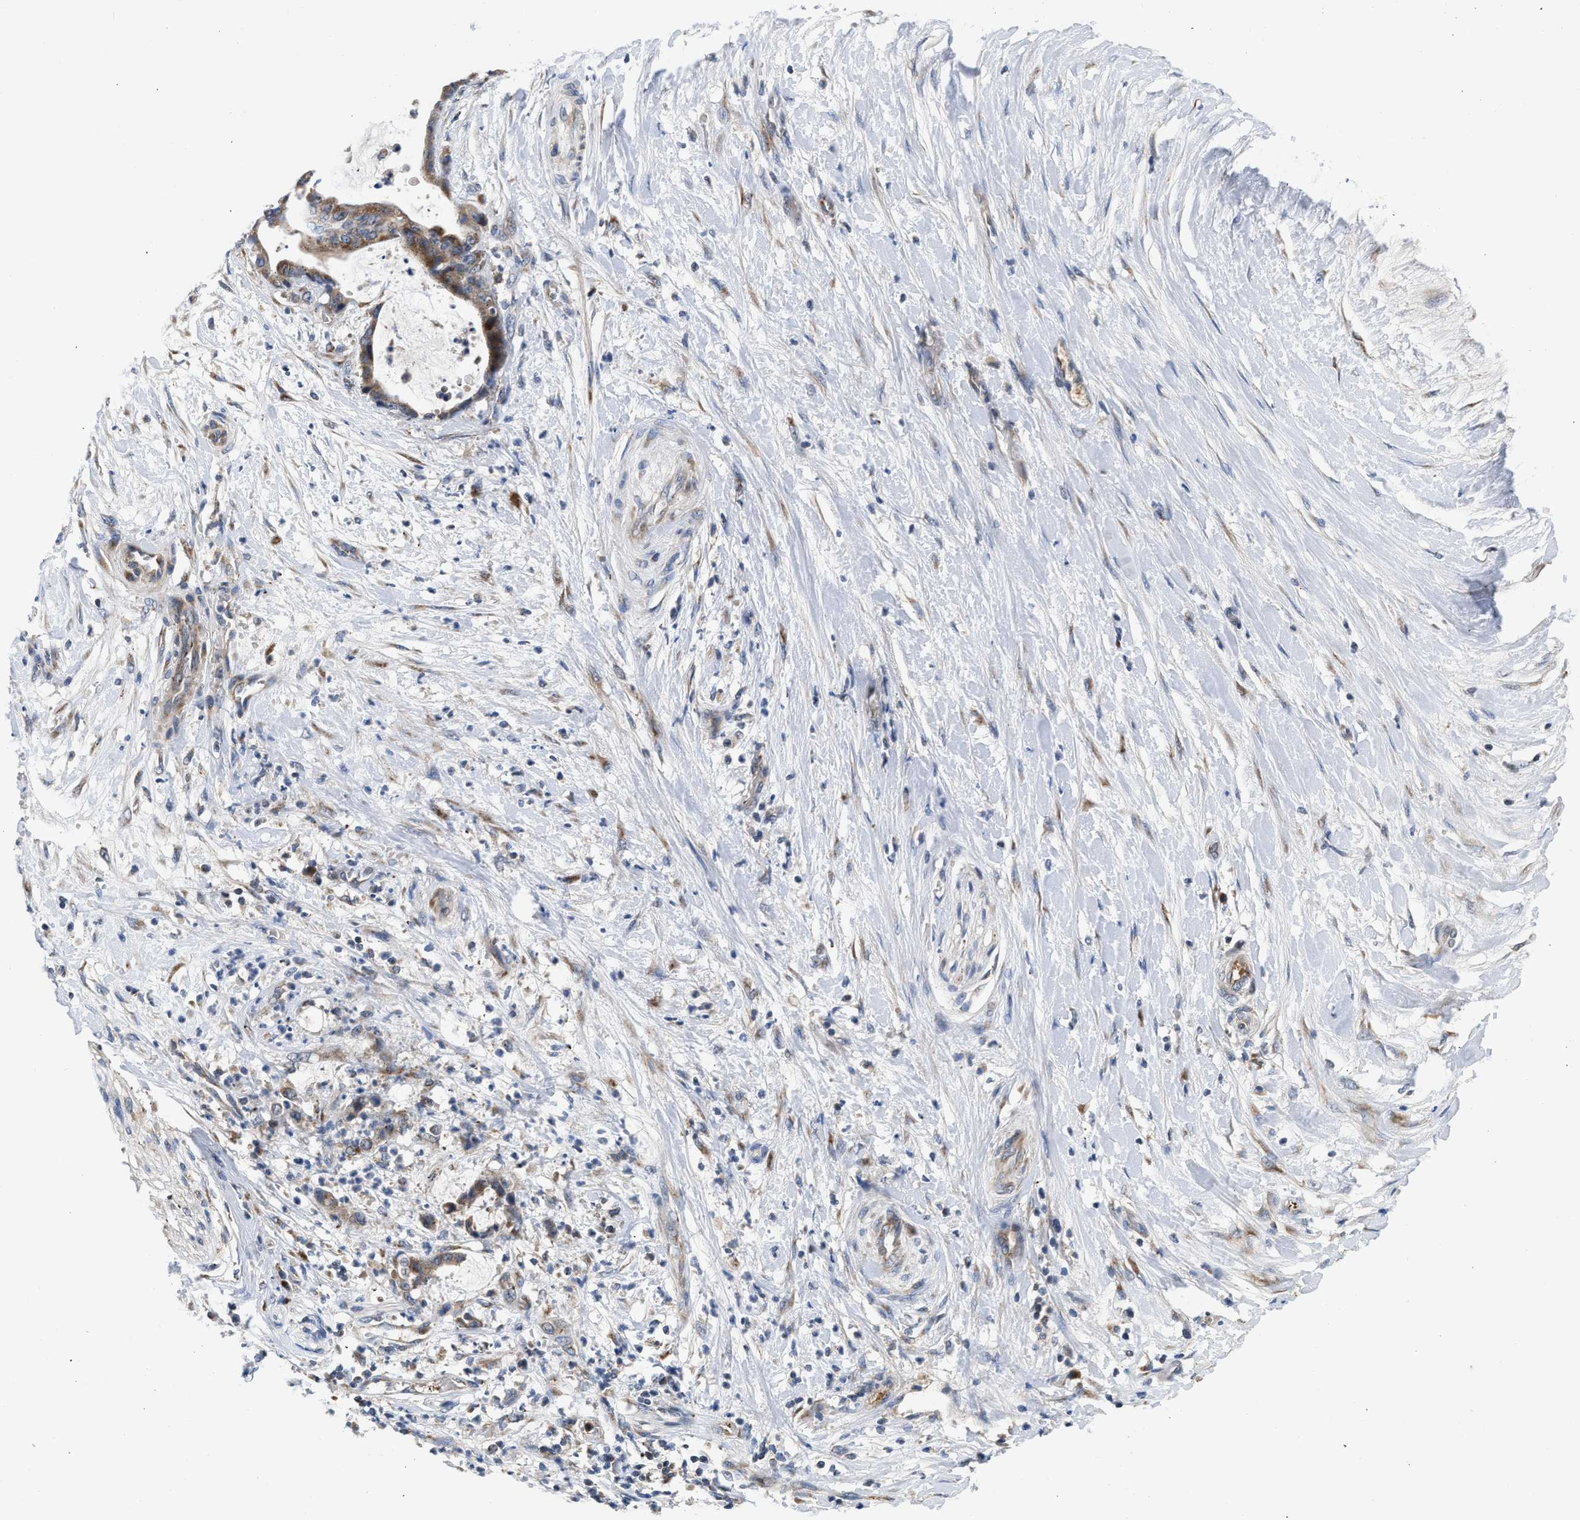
{"staining": {"intensity": "weak", "quantity": ">75%", "location": "cytoplasmic/membranous"}, "tissue": "liver cancer", "cell_type": "Tumor cells", "image_type": "cancer", "snomed": [{"axis": "morphology", "description": "Normal tissue, NOS"}, {"axis": "morphology", "description": "Cholangiocarcinoma"}, {"axis": "topography", "description": "Liver"}, {"axis": "topography", "description": "Peripheral nerve tissue"}], "caption": "Liver cancer tissue exhibits weak cytoplasmic/membranous staining in approximately >75% of tumor cells", "gene": "PIM1", "patient": {"sex": "female", "age": 73}}